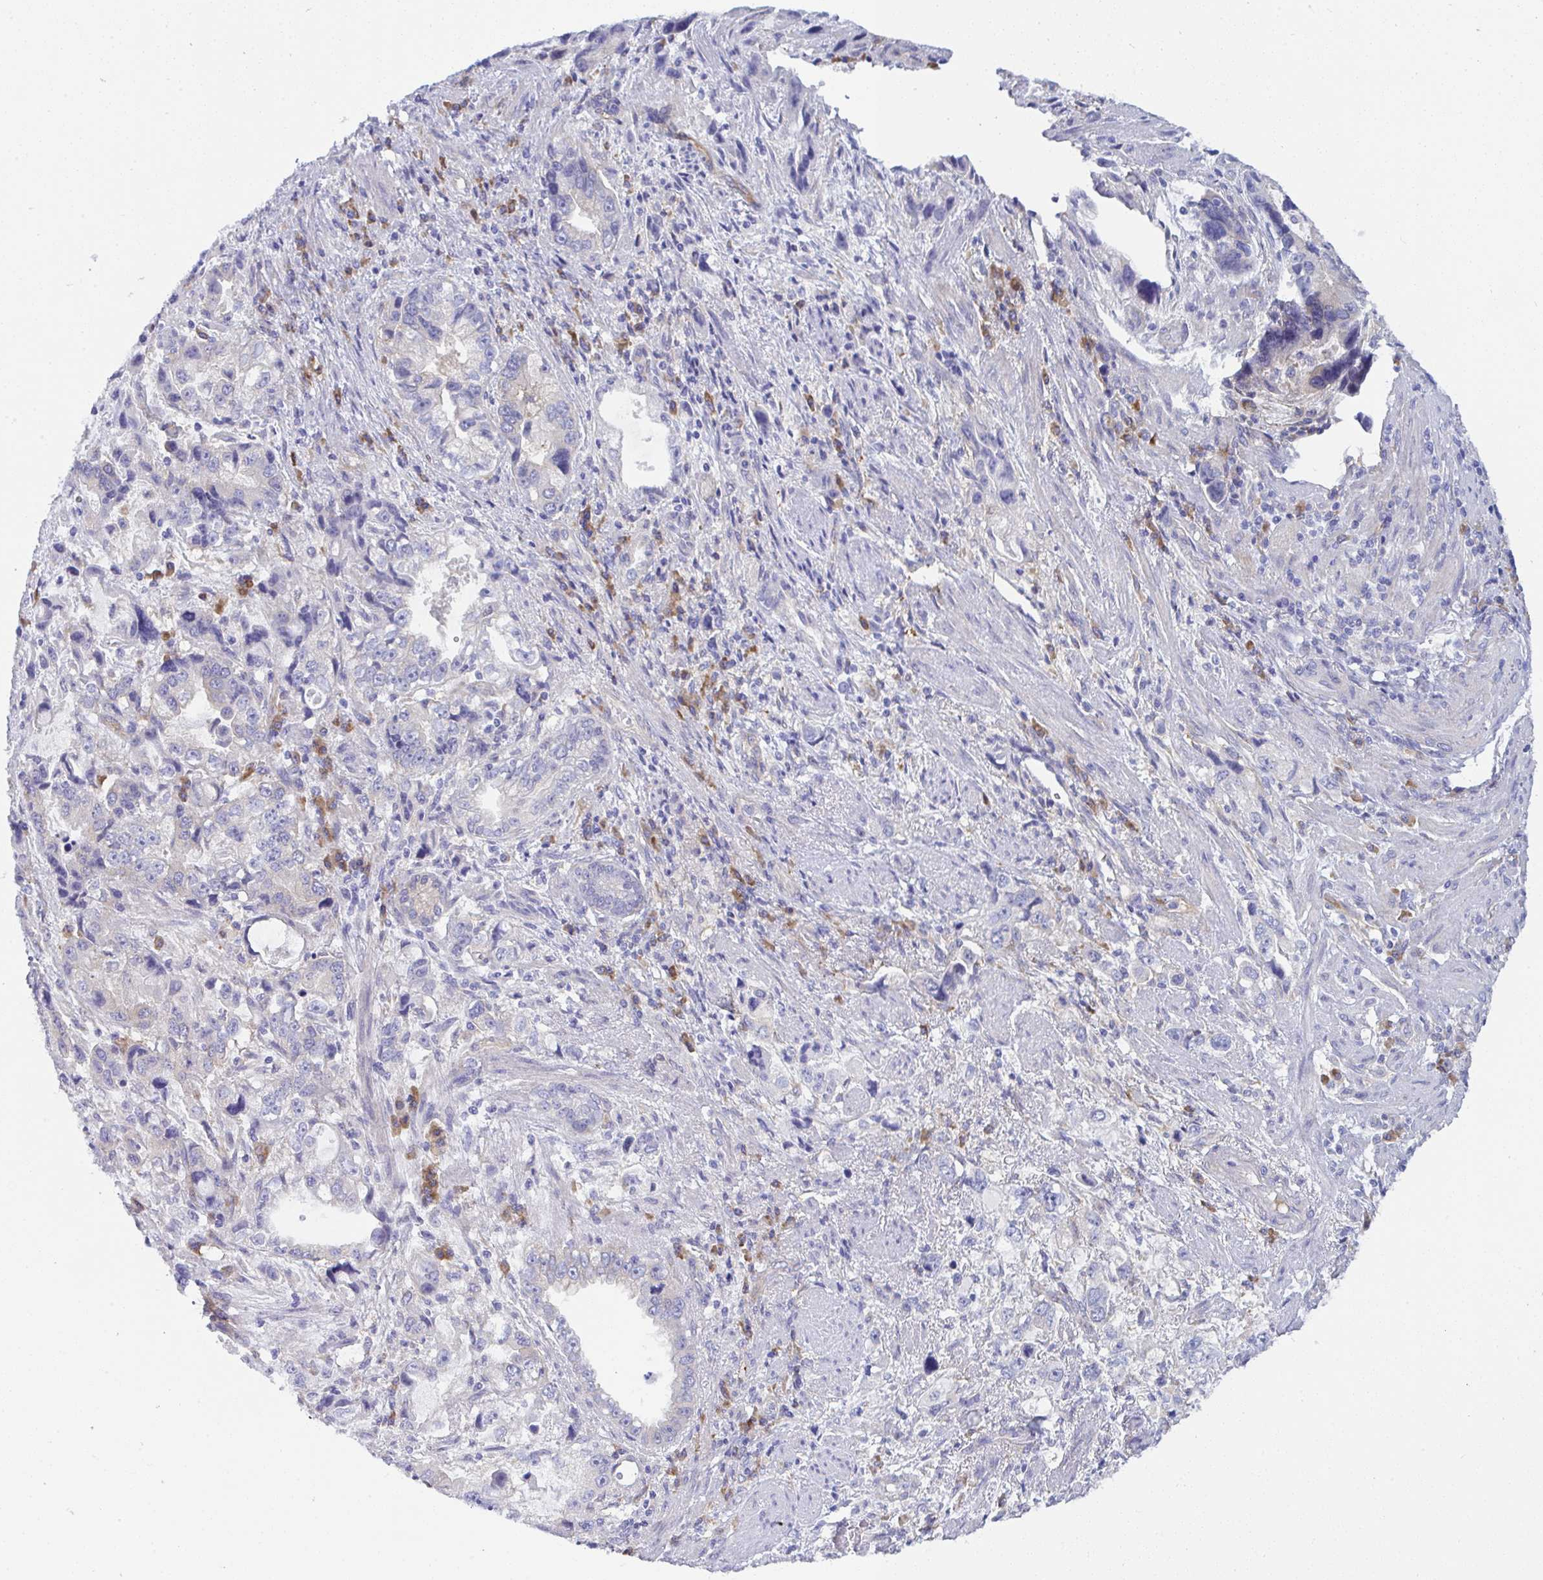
{"staining": {"intensity": "negative", "quantity": "none", "location": "none"}, "tissue": "stomach cancer", "cell_type": "Tumor cells", "image_type": "cancer", "snomed": [{"axis": "morphology", "description": "Adenocarcinoma, NOS"}, {"axis": "topography", "description": "Stomach, lower"}], "caption": "There is no significant expression in tumor cells of stomach cancer. (Immunohistochemistry, brightfield microscopy, high magnification).", "gene": "GAB1", "patient": {"sex": "female", "age": 93}}